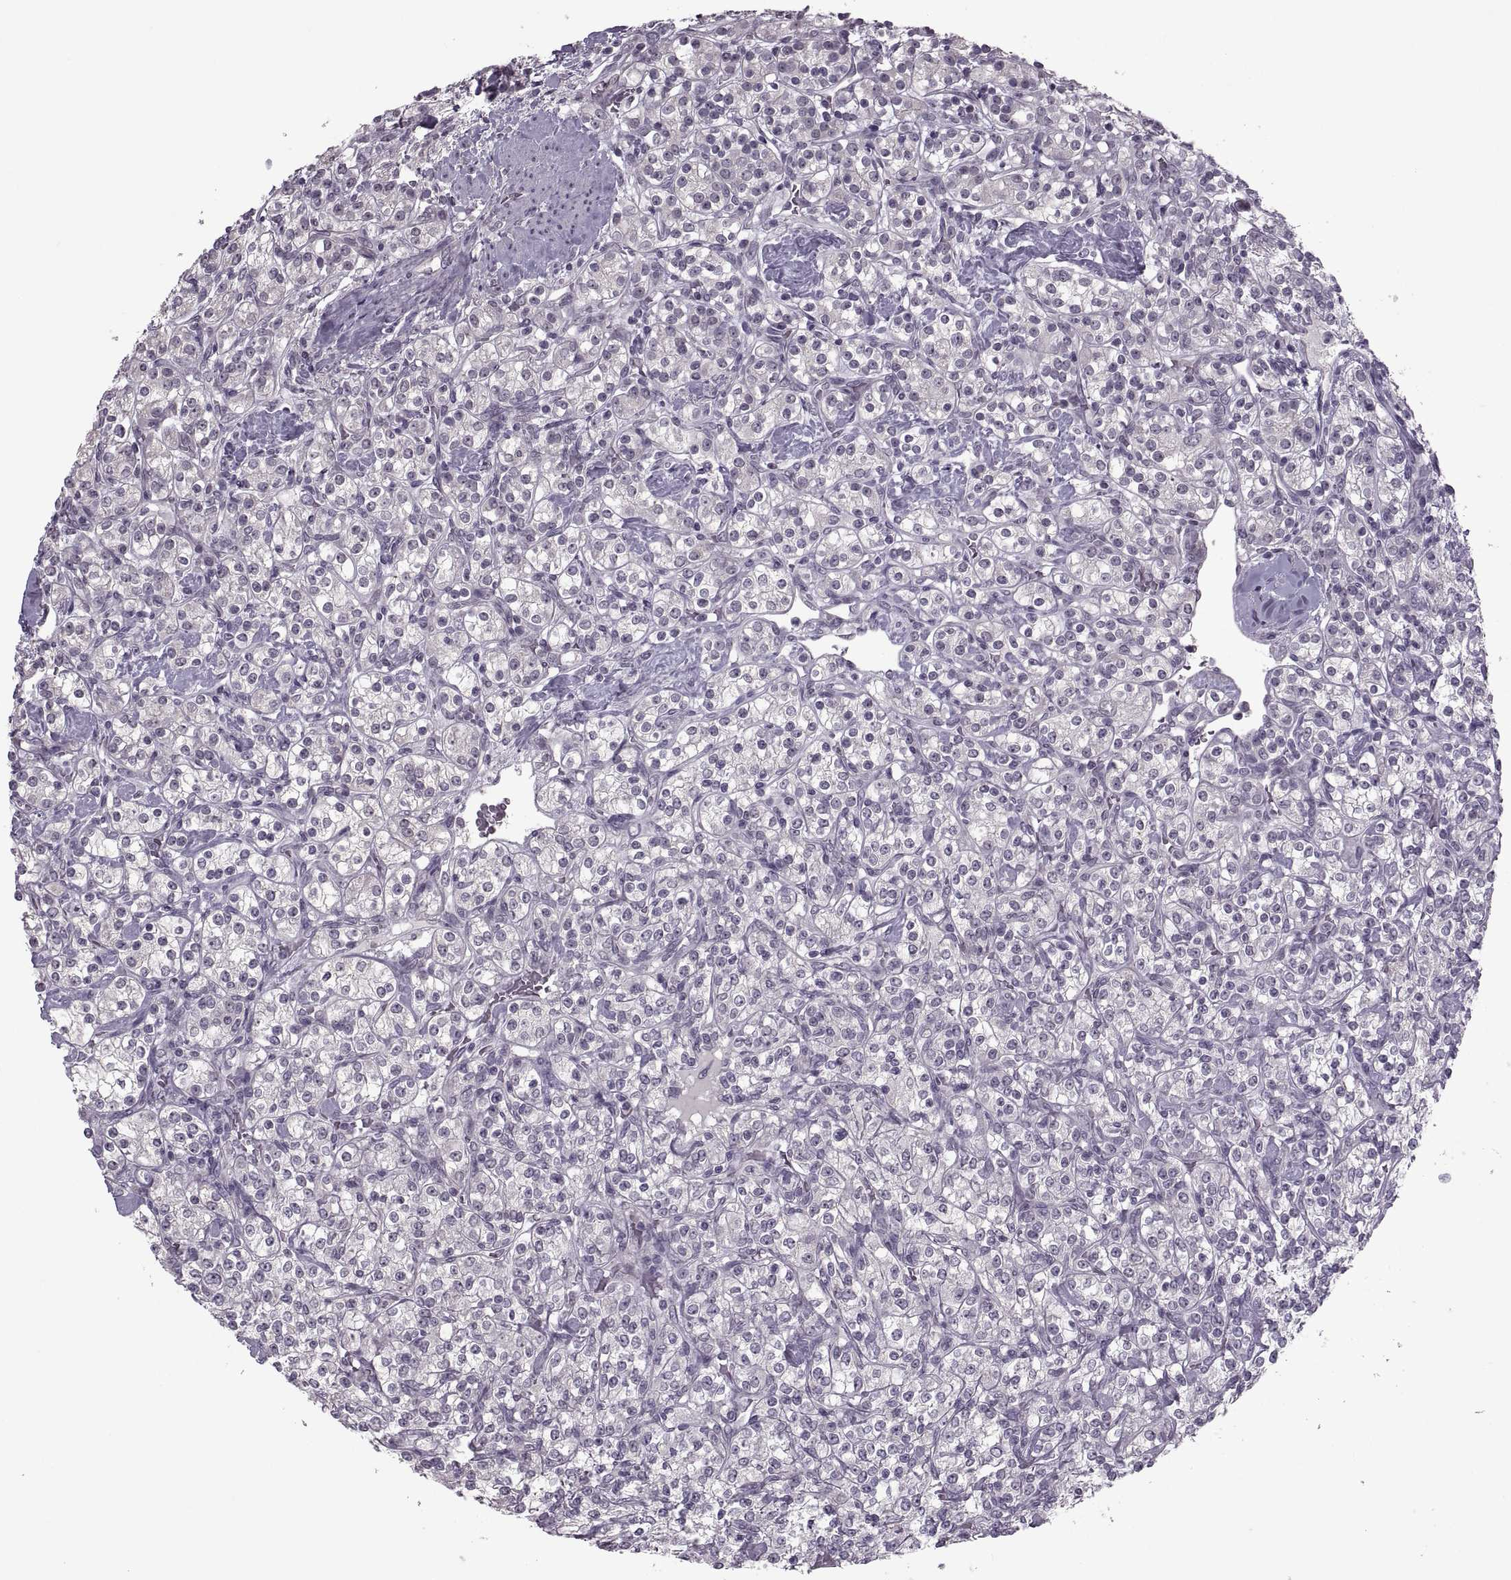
{"staining": {"intensity": "negative", "quantity": "none", "location": "none"}, "tissue": "renal cancer", "cell_type": "Tumor cells", "image_type": "cancer", "snomed": [{"axis": "morphology", "description": "Adenocarcinoma, NOS"}, {"axis": "topography", "description": "Kidney"}], "caption": "The histopathology image reveals no significant positivity in tumor cells of renal cancer (adenocarcinoma).", "gene": "MGAT4D", "patient": {"sex": "male", "age": 77}}